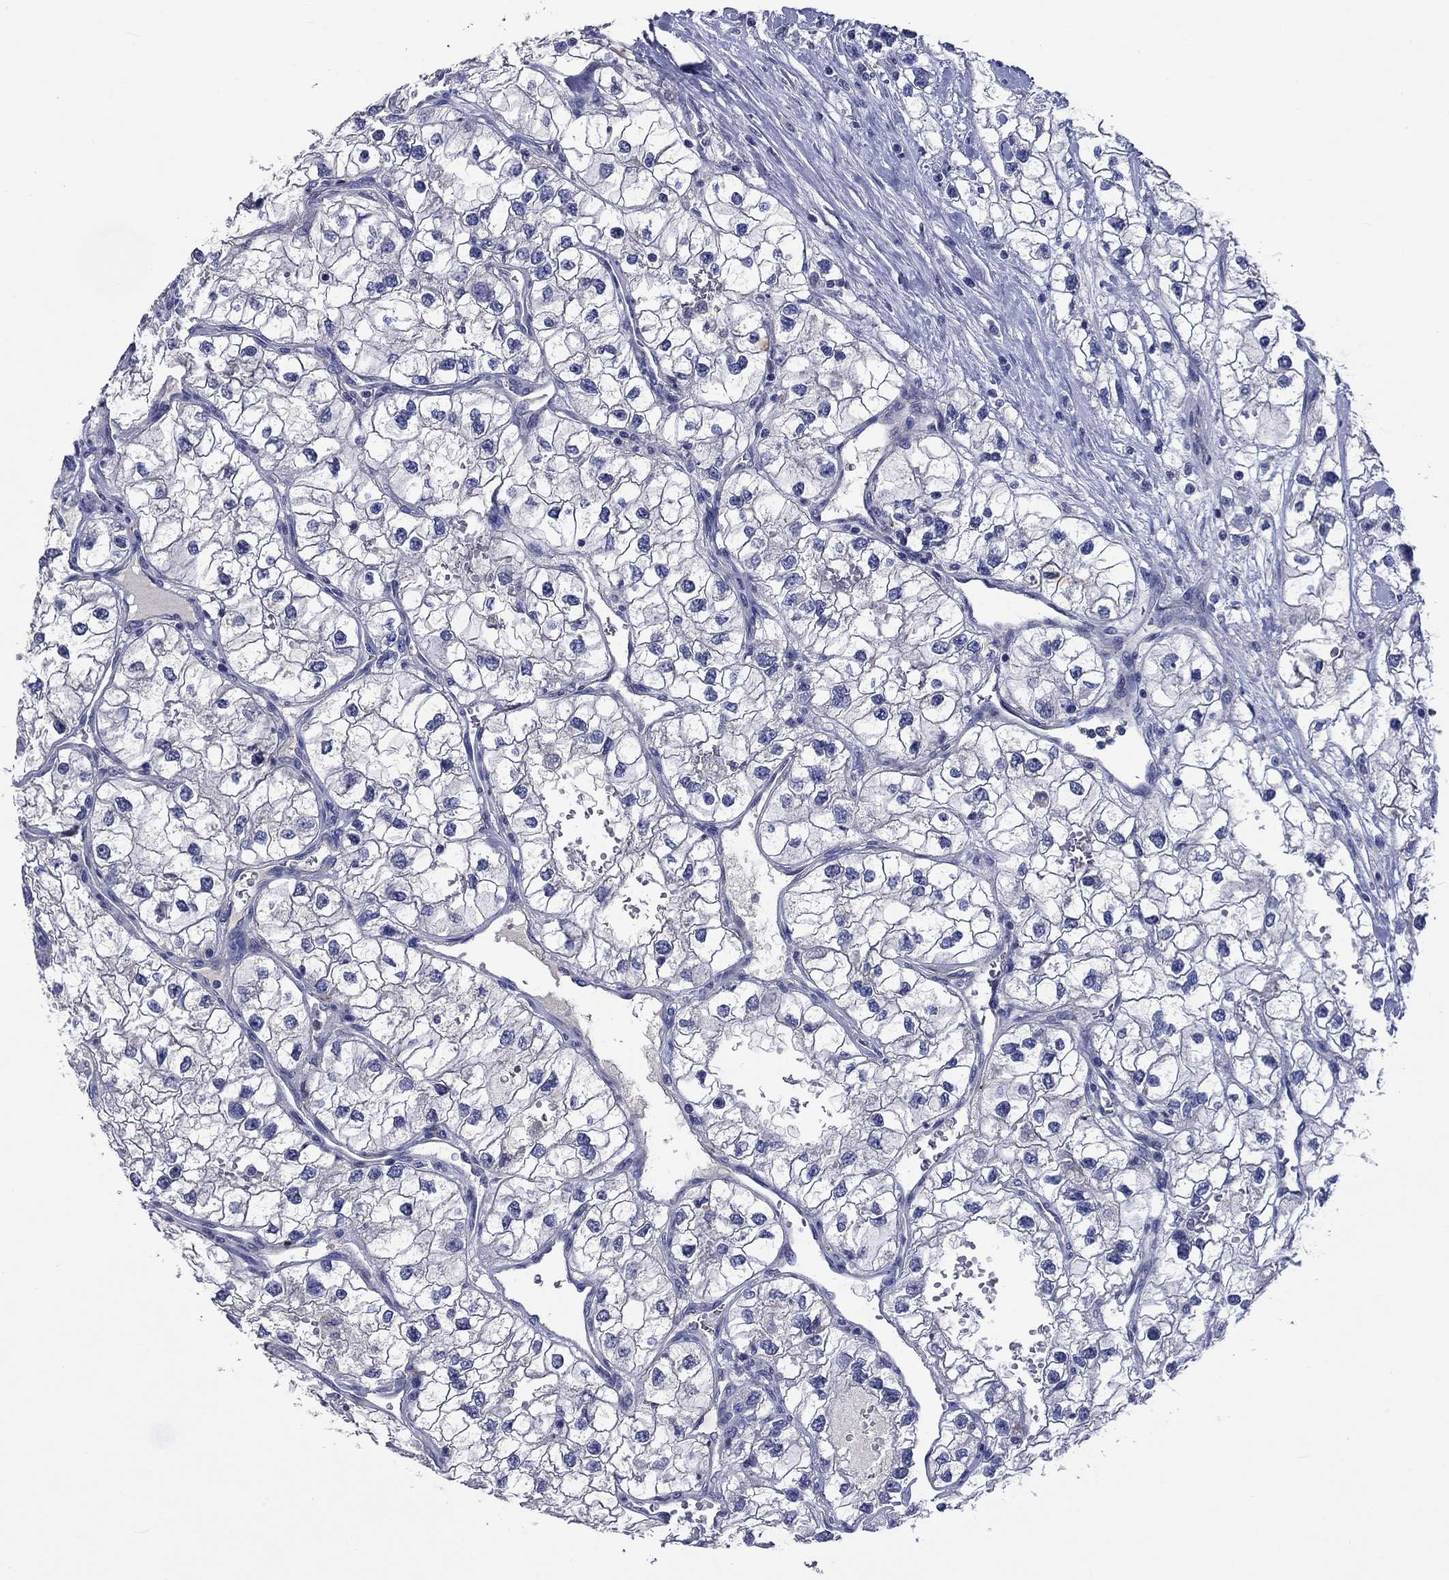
{"staining": {"intensity": "negative", "quantity": "none", "location": "none"}, "tissue": "renal cancer", "cell_type": "Tumor cells", "image_type": "cancer", "snomed": [{"axis": "morphology", "description": "Adenocarcinoma, NOS"}, {"axis": "topography", "description": "Kidney"}], "caption": "There is no significant expression in tumor cells of renal adenocarcinoma.", "gene": "CNDP1", "patient": {"sex": "male", "age": 59}}